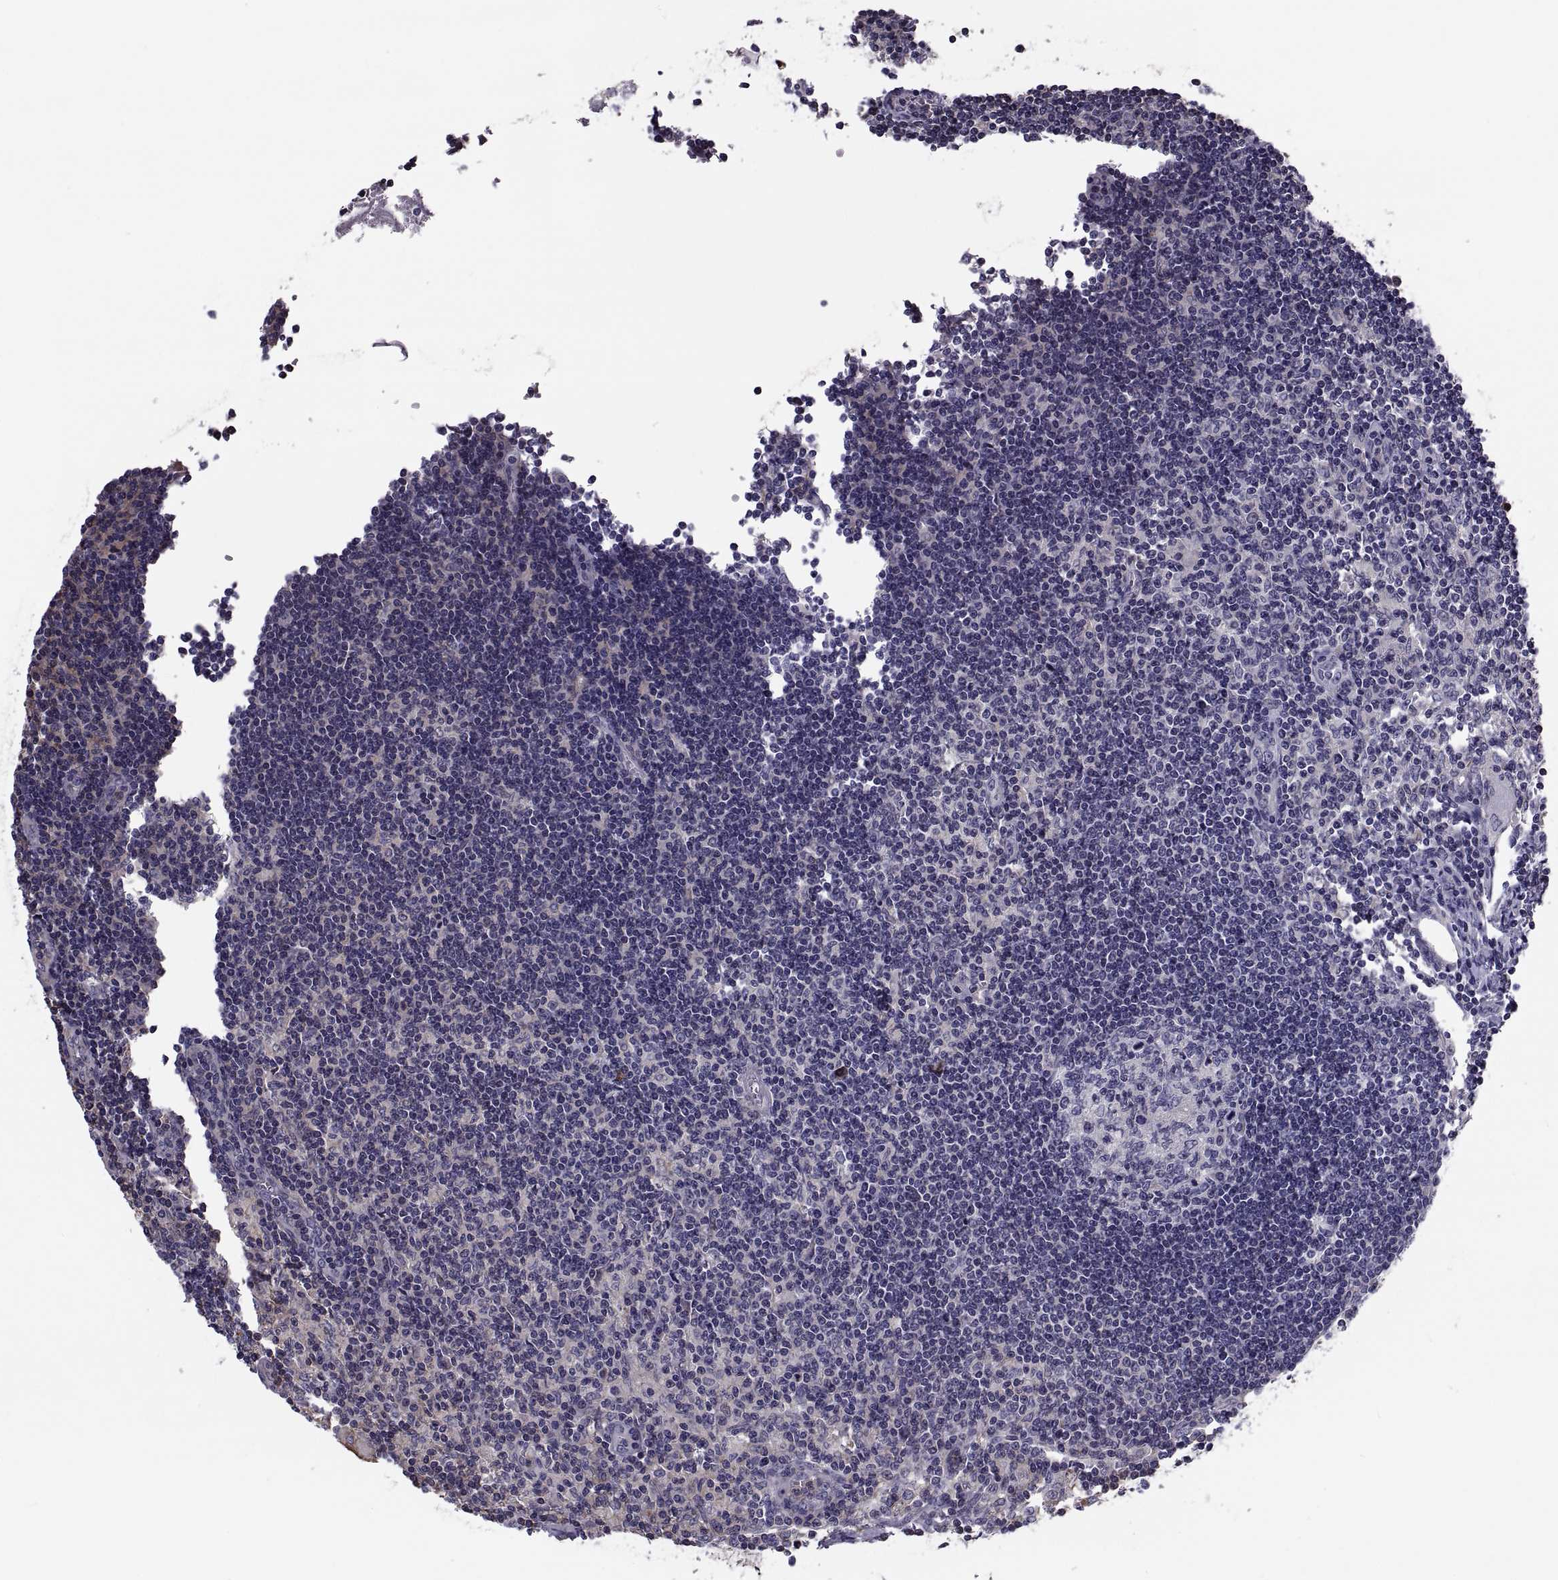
{"staining": {"intensity": "negative", "quantity": "none", "location": "none"}, "tissue": "lymph node", "cell_type": "Germinal center cells", "image_type": "normal", "snomed": [{"axis": "morphology", "description": "Normal tissue, NOS"}, {"axis": "topography", "description": "Lymph node"}], "caption": "Immunohistochemical staining of normal human lymph node exhibits no significant positivity in germinal center cells.", "gene": "ANO1", "patient": {"sex": "male", "age": 59}}